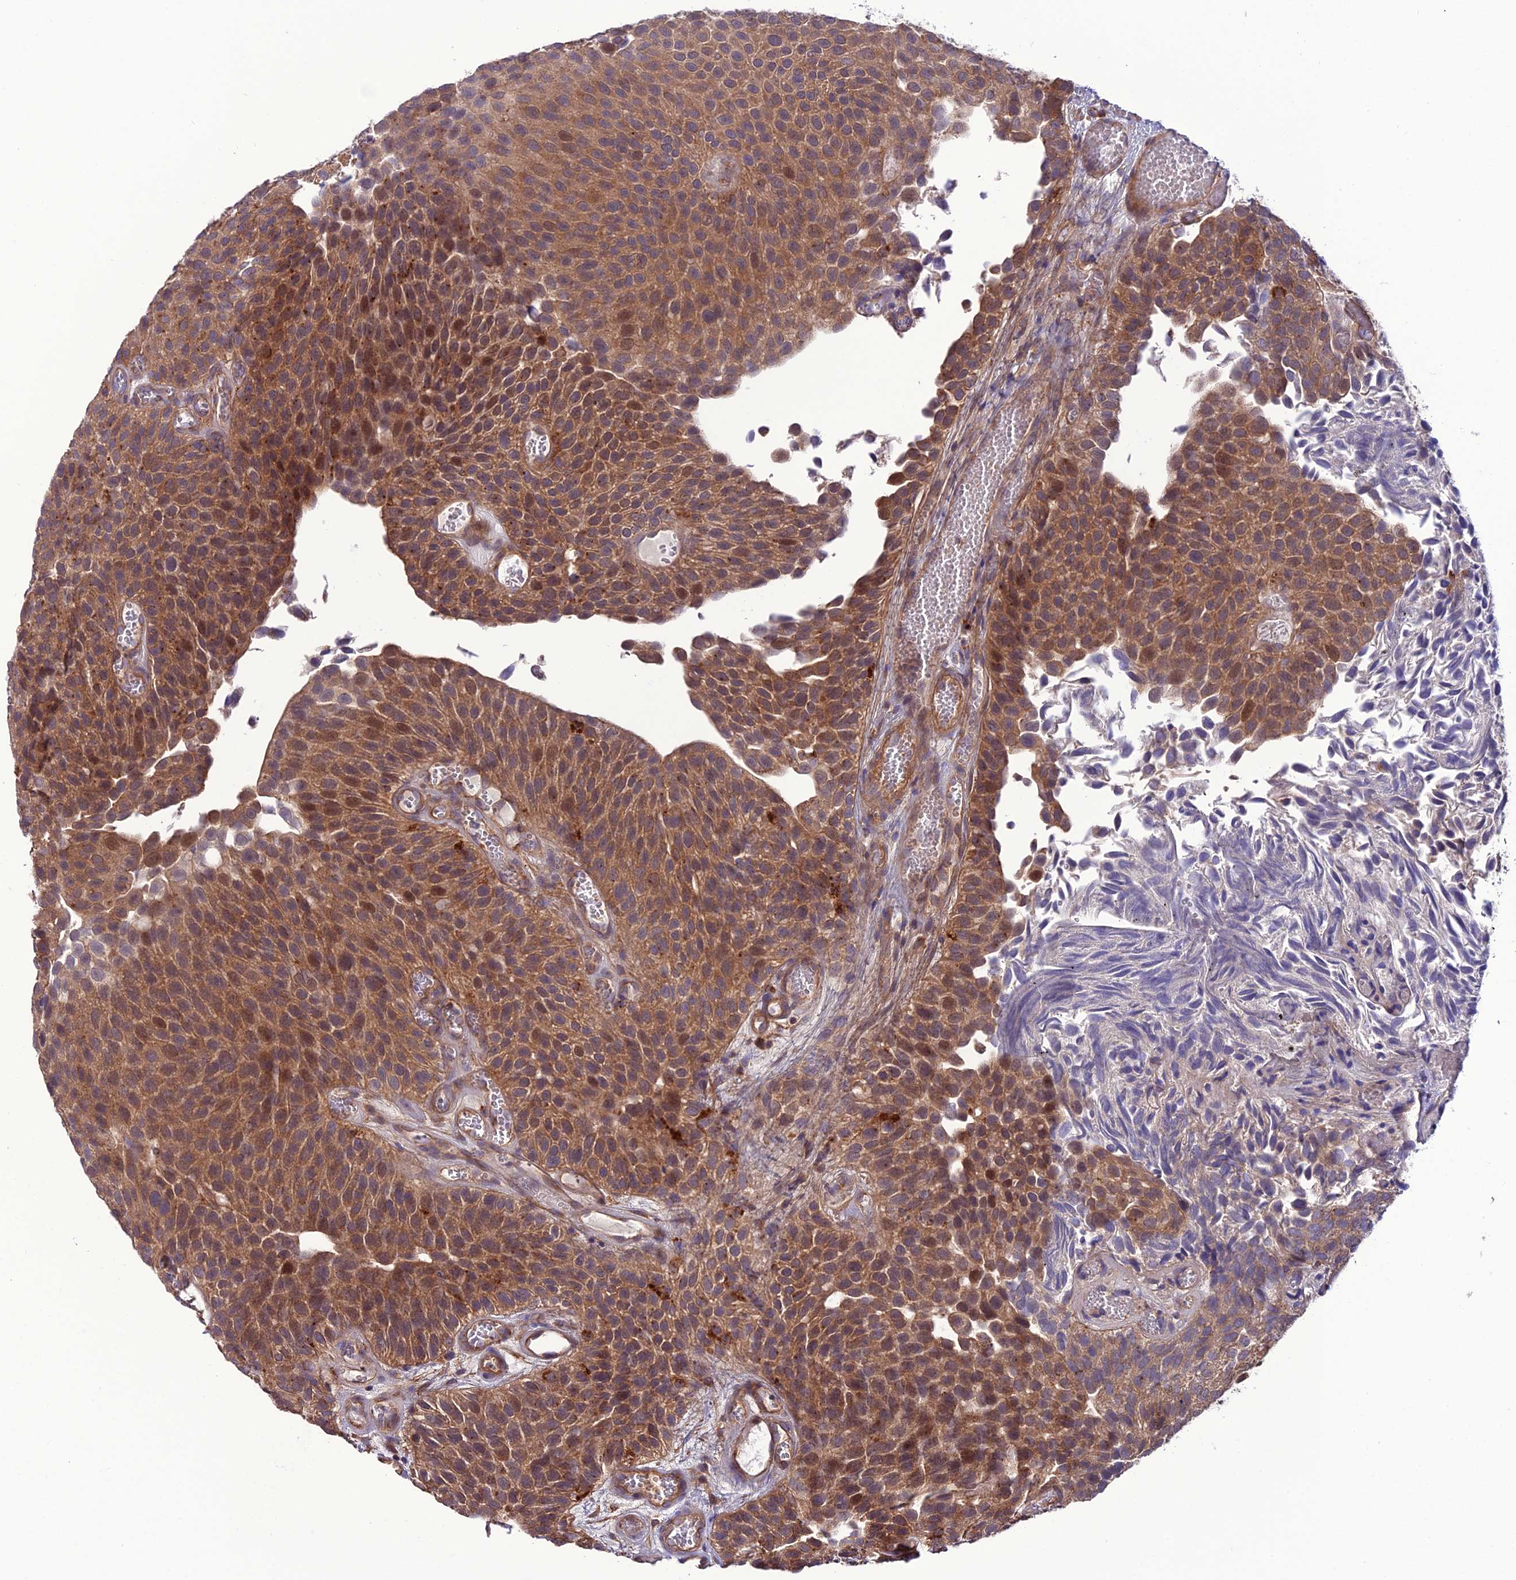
{"staining": {"intensity": "moderate", "quantity": ">75%", "location": "cytoplasmic/membranous,nuclear"}, "tissue": "urothelial cancer", "cell_type": "Tumor cells", "image_type": "cancer", "snomed": [{"axis": "morphology", "description": "Urothelial carcinoma, Low grade"}, {"axis": "topography", "description": "Urinary bladder"}], "caption": "There is medium levels of moderate cytoplasmic/membranous and nuclear staining in tumor cells of urothelial cancer, as demonstrated by immunohistochemical staining (brown color).", "gene": "PPIL3", "patient": {"sex": "male", "age": 89}}